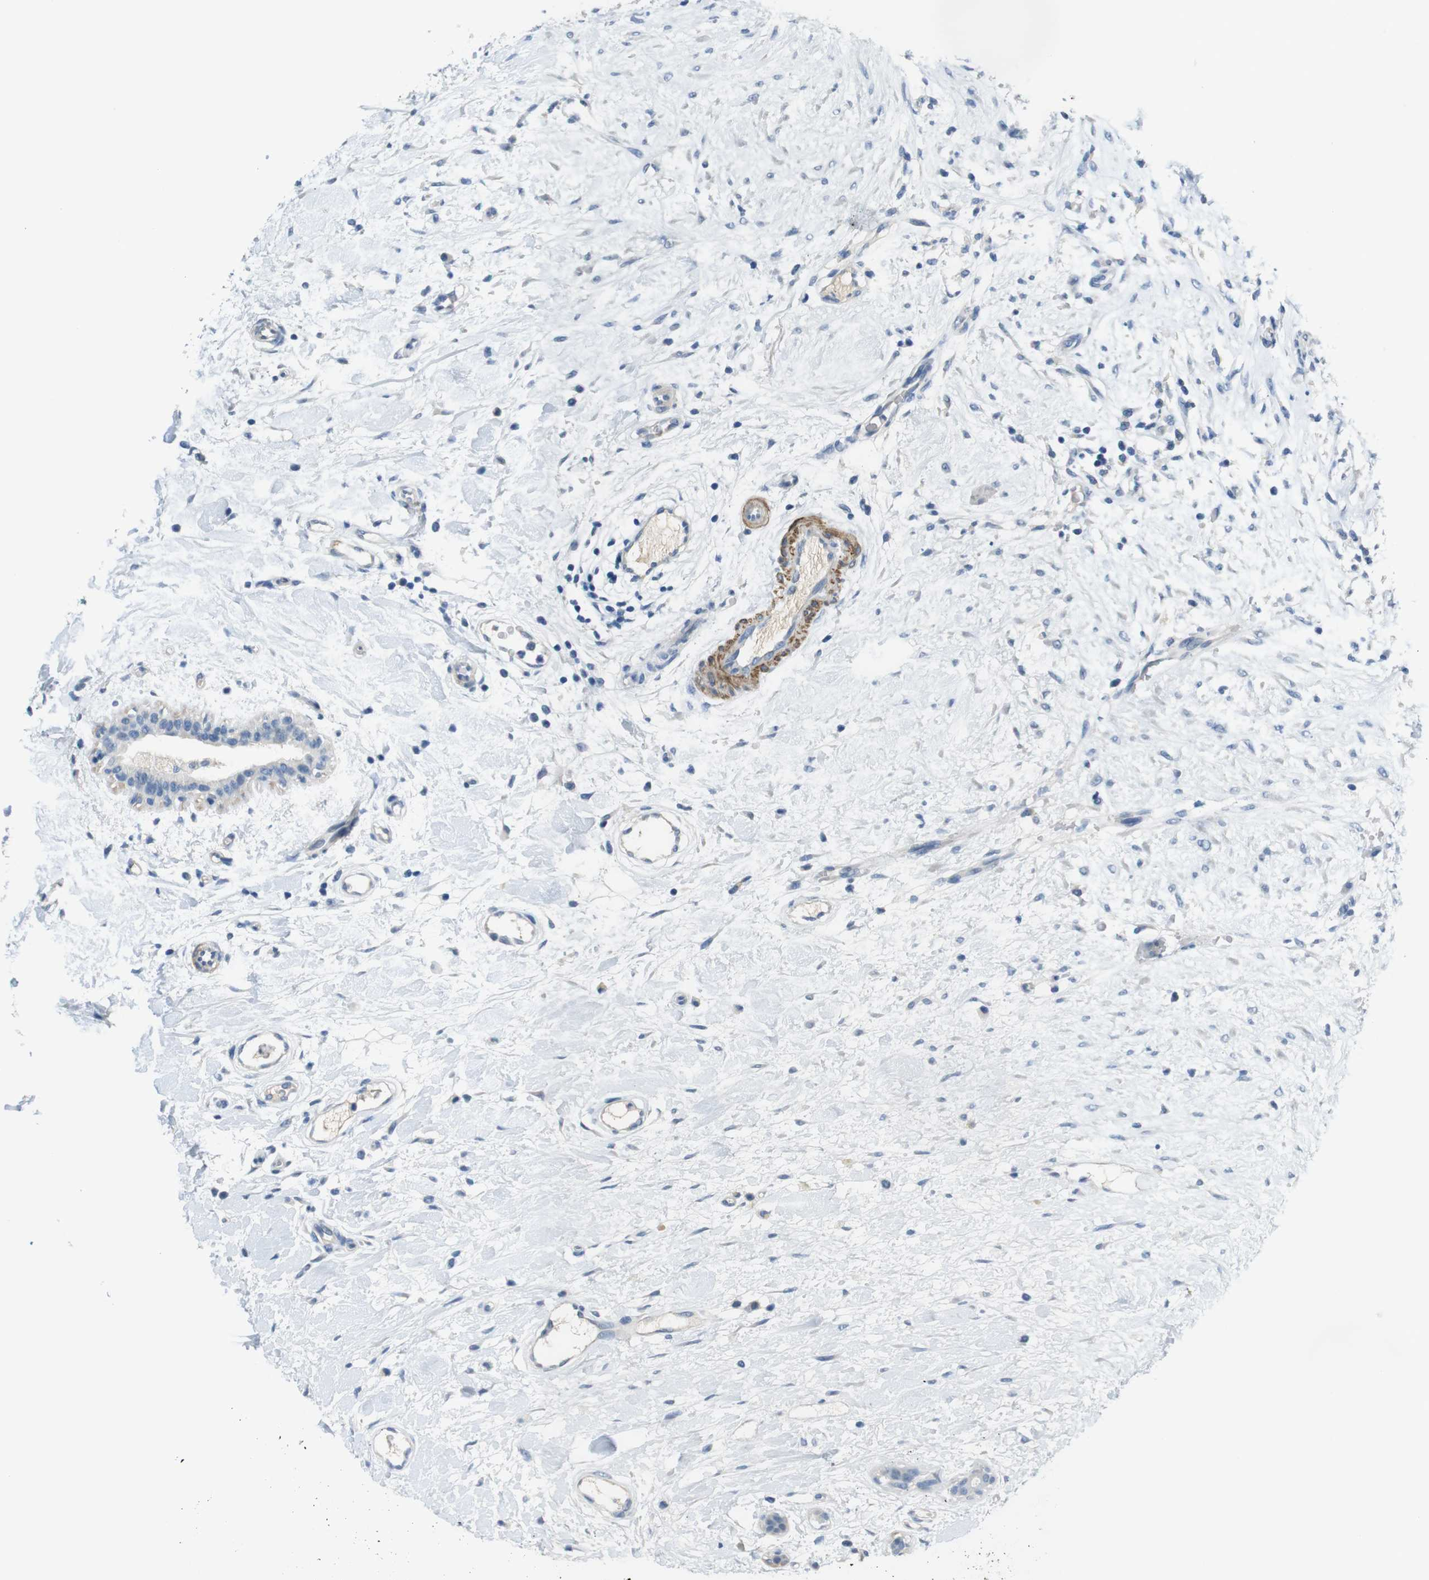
{"staining": {"intensity": "negative", "quantity": "none", "location": "none"}, "tissue": "breast cancer", "cell_type": "Tumor cells", "image_type": "cancer", "snomed": [{"axis": "morphology", "description": "Duct carcinoma"}, {"axis": "topography", "description": "Breast"}], "caption": "There is no significant expression in tumor cells of breast intraductal carcinoma.", "gene": "HRH2", "patient": {"sex": "female", "age": 40}}